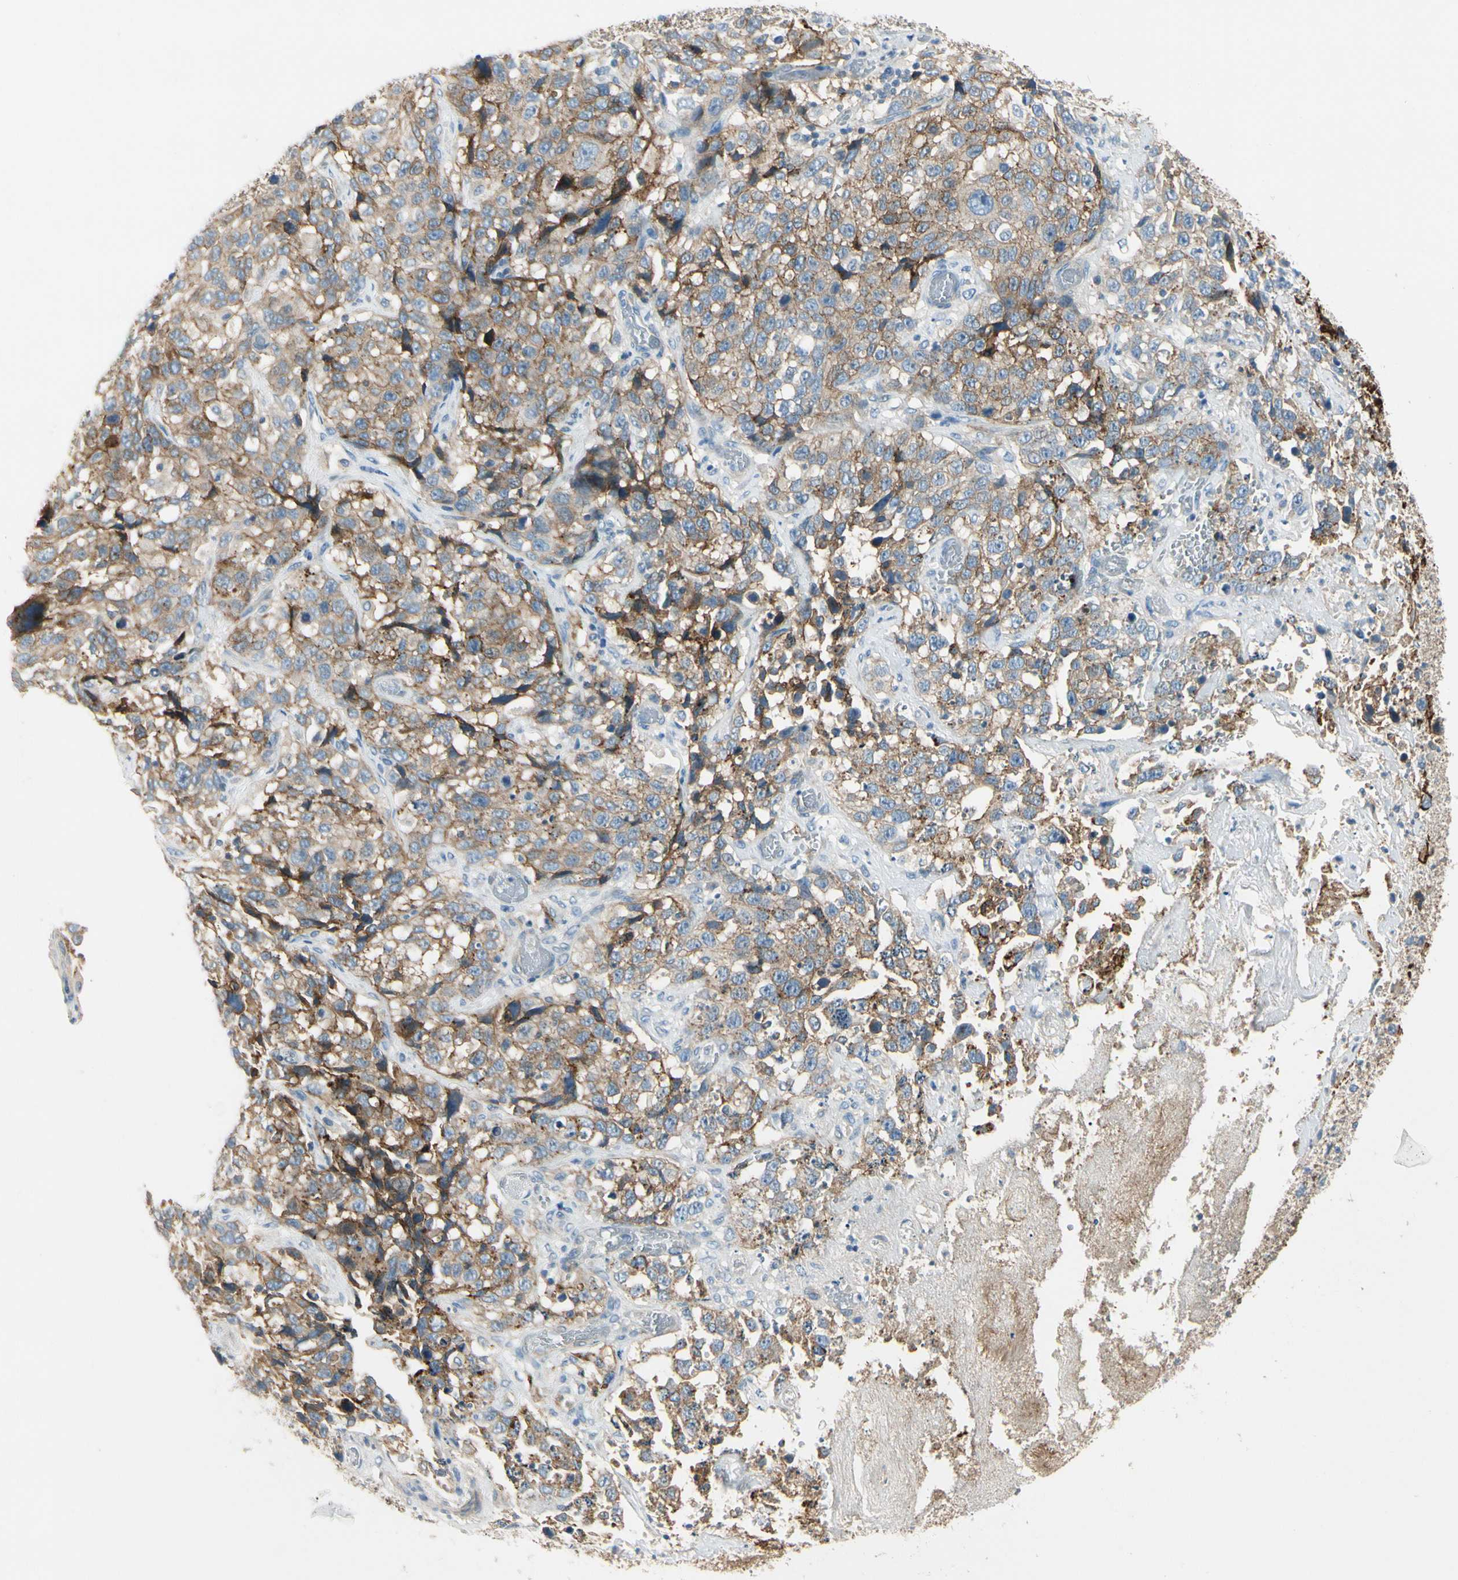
{"staining": {"intensity": "moderate", "quantity": ">75%", "location": "cytoplasmic/membranous"}, "tissue": "stomach cancer", "cell_type": "Tumor cells", "image_type": "cancer", "snomed": [{"axis": "morphology", "description": "Normal tissue, NOS"}, {"axis": "morphology", "description": "Adenocarcinoma, NOS"}, {"axis": "topography", "description": "Stomach"}], "caption": "Brown immunohistochemical staining in stomach adenocarcinoma demonstrates moderate cytoplasmic/membranous positivity in approximately >75% of tumor cells.", "gene": "ITGA3", "patient": {"sex": "male", "age": 48}}